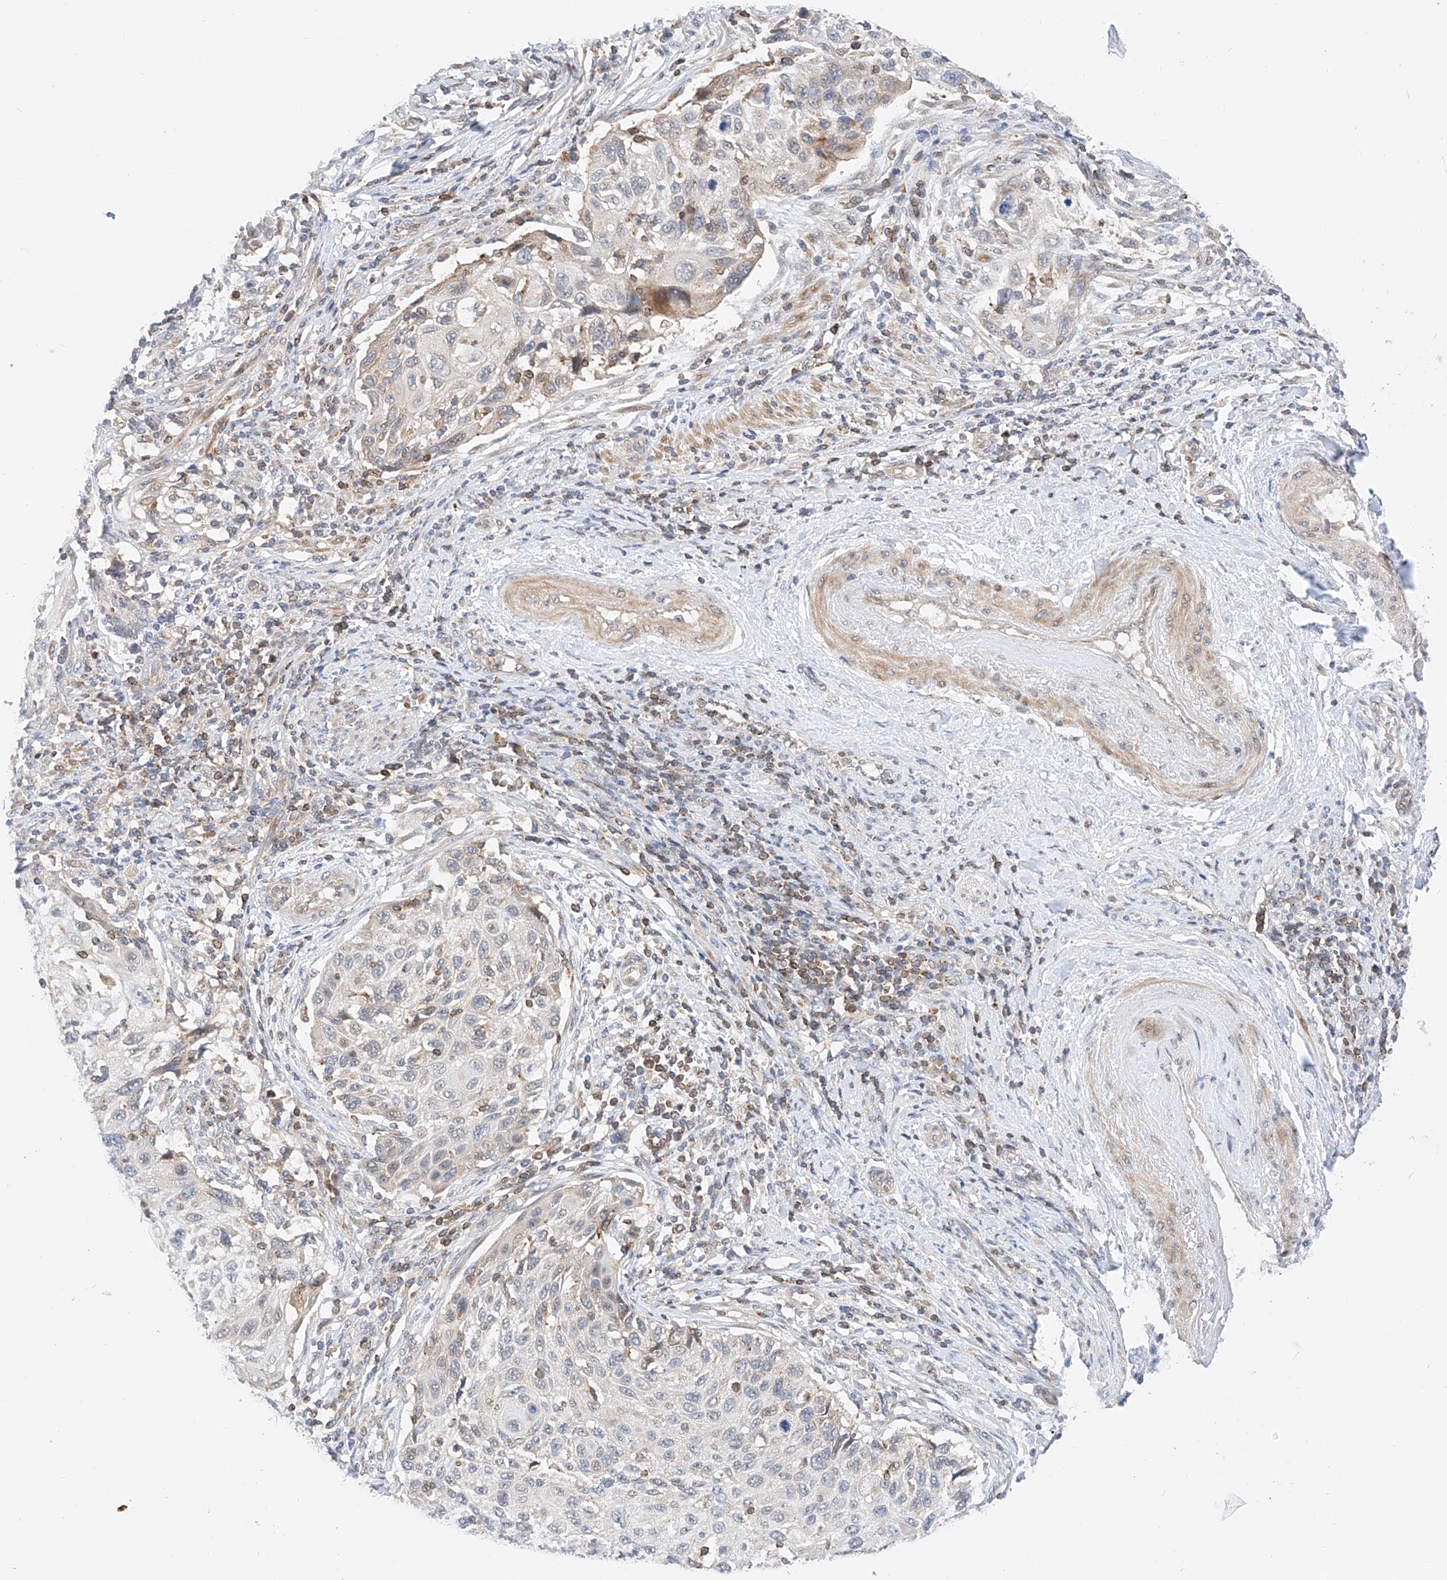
{"staining": {"intensity": "negative", "quantity": "none", "location": "none"}, "tissue": "cervical cancer", "cell_type": "Tumor cells", "image_type": "cancer", "snomed": [{"axis": "morphology", "description": "Squamous cell carcinoma, NOS"}, {"axis": "topography", "description": "Cervix"}], "caption": "DAB (3,3'-diaminobenzidine) immunohistochemical staining of human cervical cancer demonstrates no significant positivity in tumor cells.", "gene": "MFN2", "patient": {"sex": "female", "age": 70}}